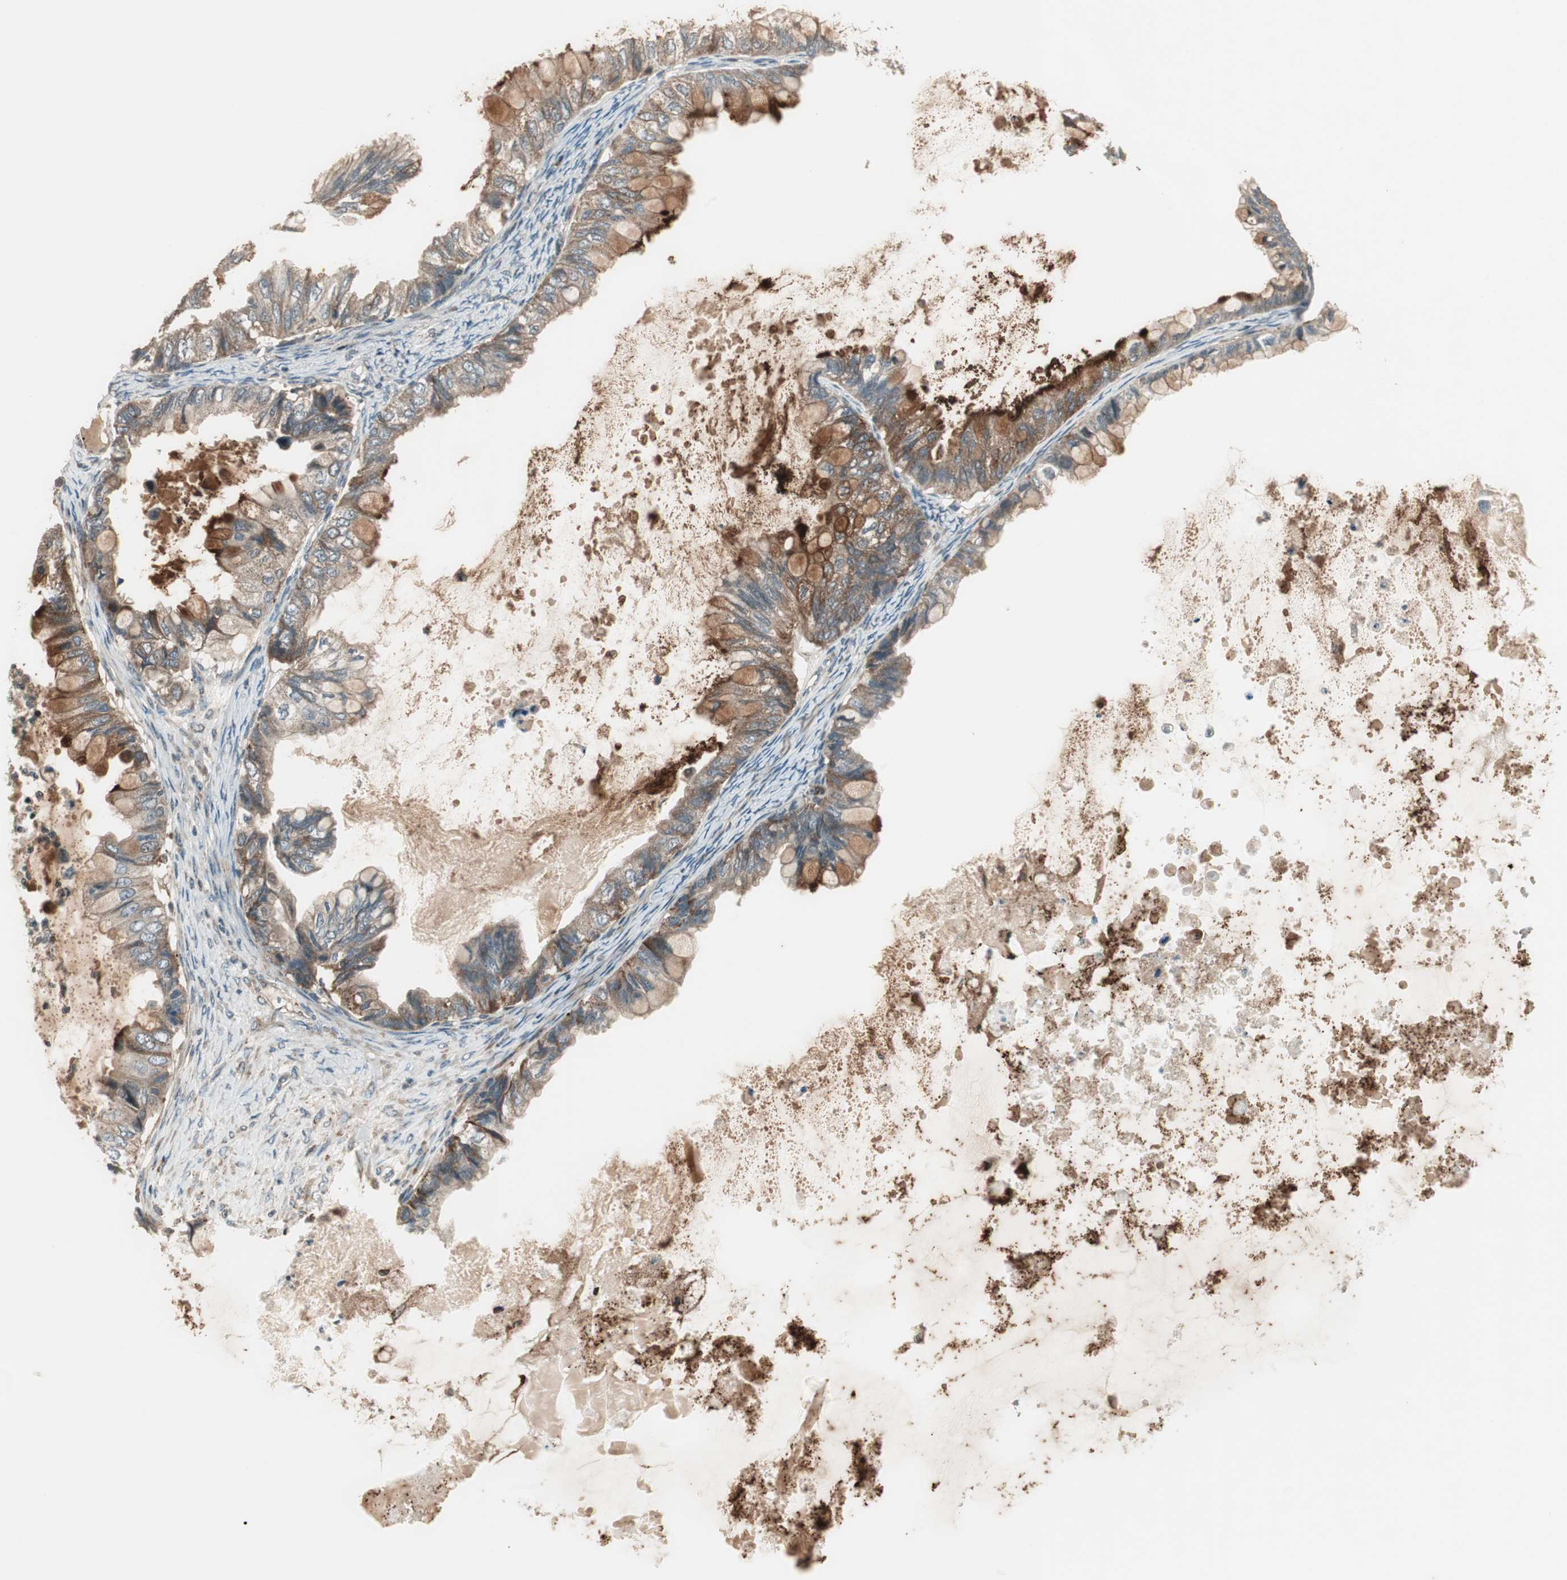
{"staining": {"intensity": "moderate", "quantity": ">75%", "location": "cytoplasmic/membranous"}, "tissue": "ovarian cancer", "cell_type": "Tumor cells", "image_type": "cancer", "snomed": [{"axis": "morphology", "description": "Cystadenocarcinoma, mucinous, NOS"}, {"axis": "topography", "description": "Ovary"}], "caption": "Immunohistochemistry staining of ovarian mucinous cystadenocarcinoma, which reveals medium levels of moderate cytoplasmic/membranous positivity in about >75% of tumor cells indicating moderate cytoplasmic/membranous protein positivity. The staining was performed using DAB (3,3'-diaminobenzidine) (brown) for protein detection and nuclei were counterstained in hematoxylin (blue).", "gene": "SFRP1", "patient": {"sex": "female", "age": 80}}